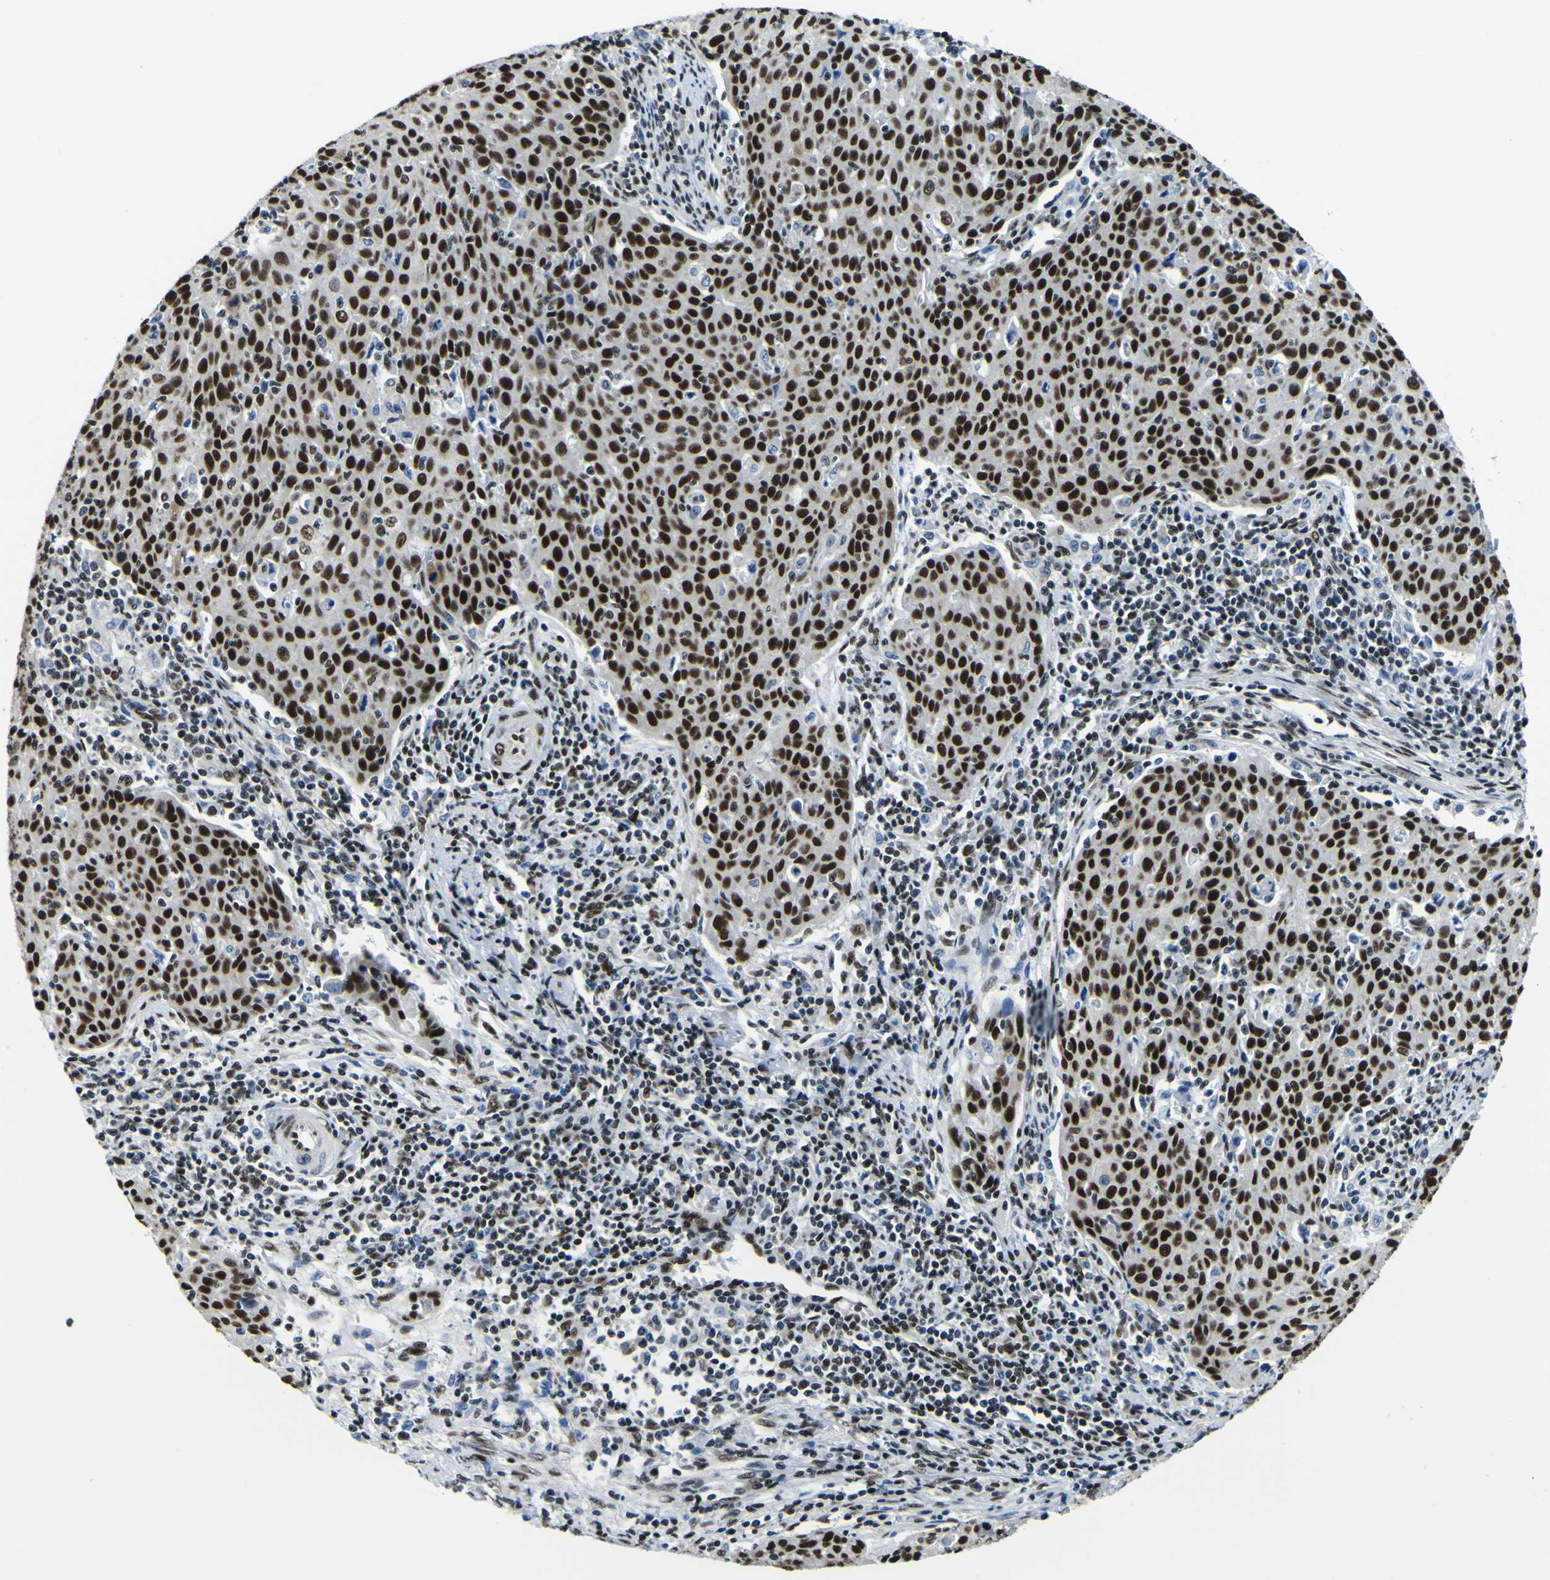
{"staining": {"intensity": "strong", "quantity": ">75%", "location": "nuclear"}, "tissue": "cervical cancer", "cell_type": "Tumor cells", "image_type": "cancer", "snomed": [{"axis": "morphology", "description": "Squamous cell carcinoma, NOS"}, {"axis": "topography", "description": "Cervix"}], "caption": "Immunohistochemical staining of human cervical cancer (squamous cell carcinoma) demonstrates high levels of strong nuclear protein staining in approximately >75% of tumor cells.", "gene": "SP1", "patient": {"sex": "female", "age": 38}}